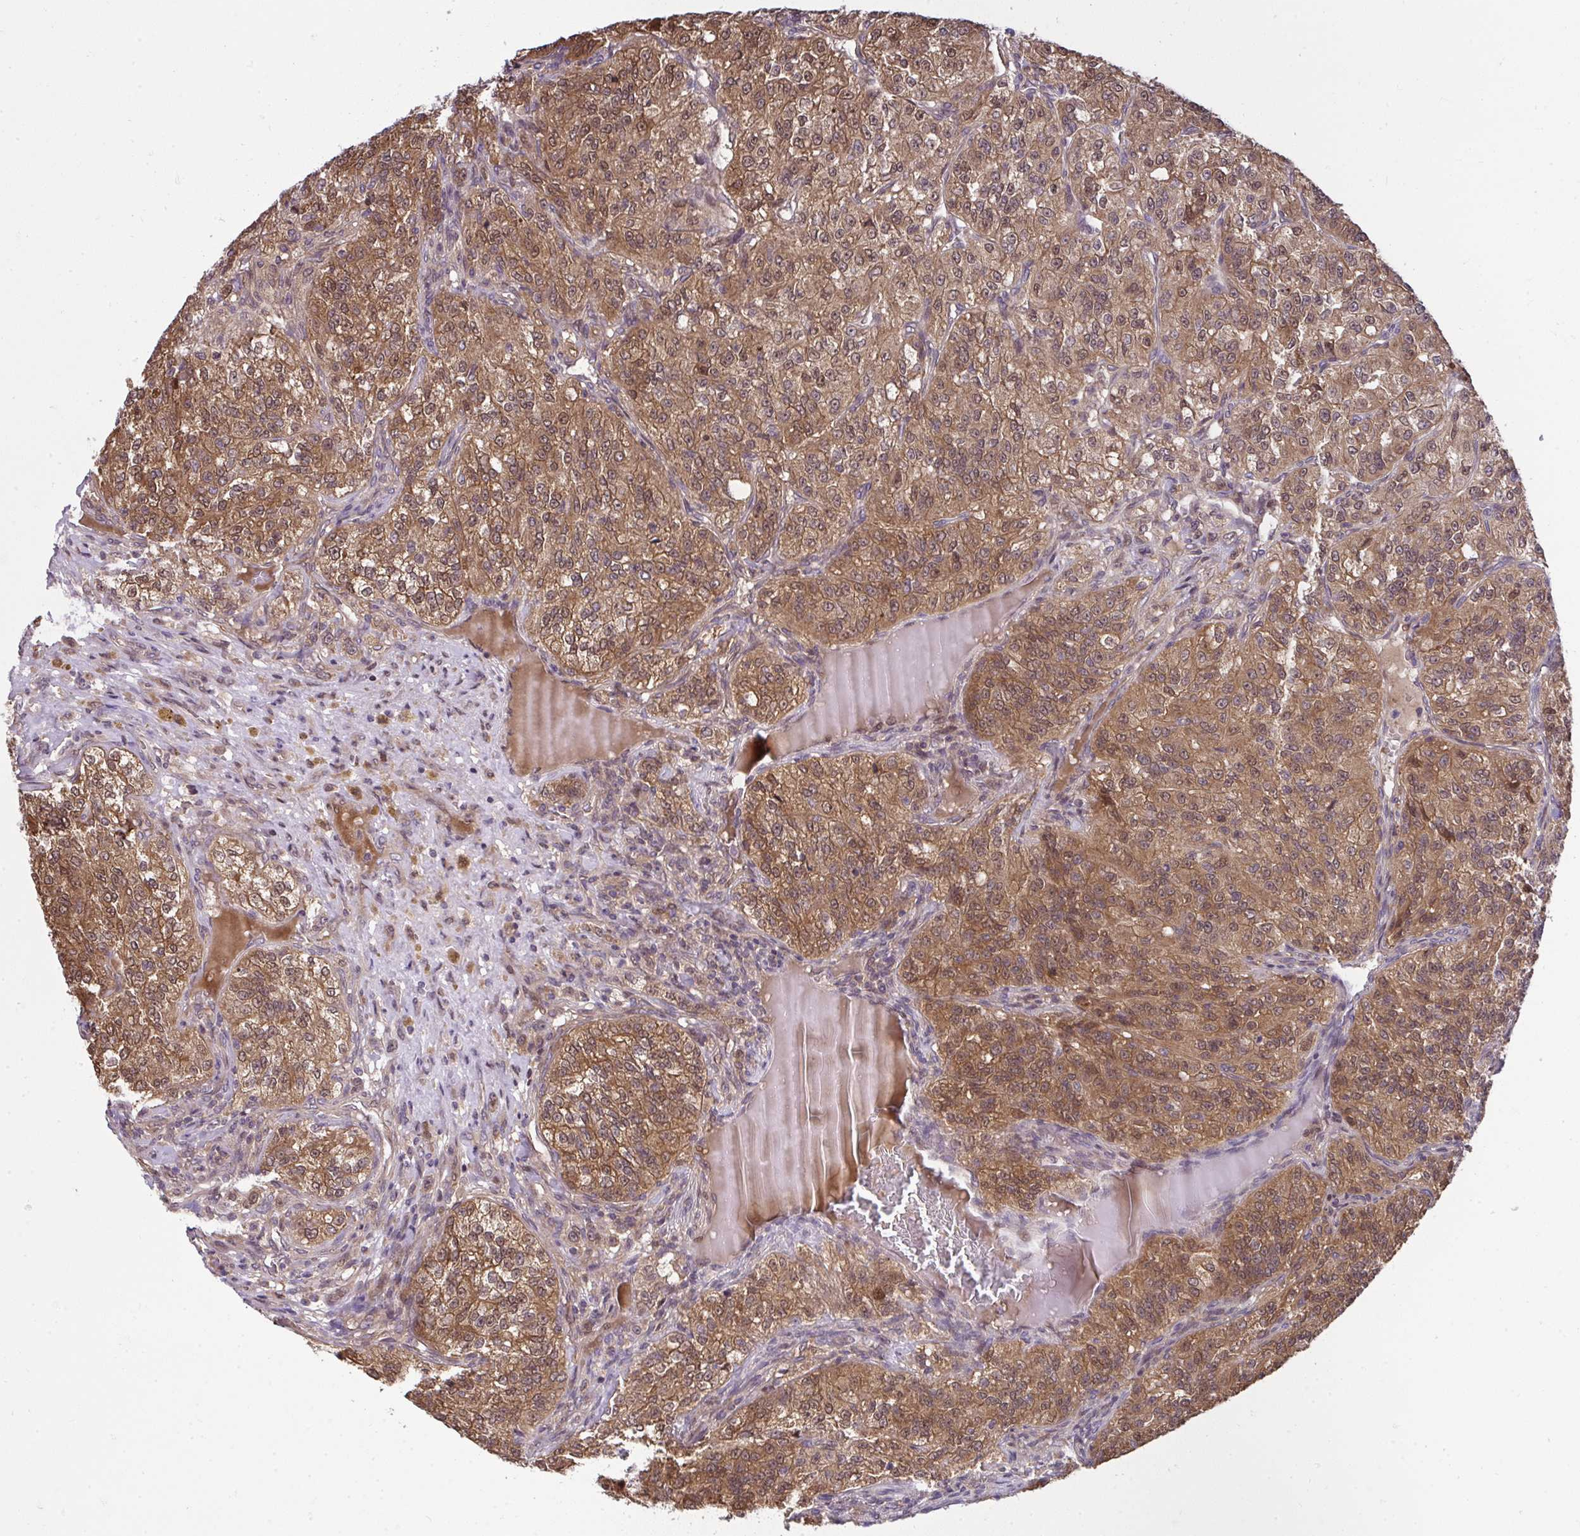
{"staining": {"intensity": "moderate", "quantity": ">75%", "location": "cytoplasmic/membranous,nuclear"}, "tissue": "renal cancer", "cell_type": "Tumor cells", "image_type": "cancer", "snomed": [{"axis": "morphology", "description": "Adenocarcinoma, NOS"}, {"axis": "topography", "description": "Kidney"}], "caption": "A high-resolution photomicrograph shows IHC staining of adenocarcinoma (renal), which demonstrates moderate cytoplasmic/membranous and nuclear expression in about >75% of tumor cells. (DAB IHC with brightfield microscopy, high magnification).", "gene": "RDH14", "patient": {"sex": "female", "age": 63}}